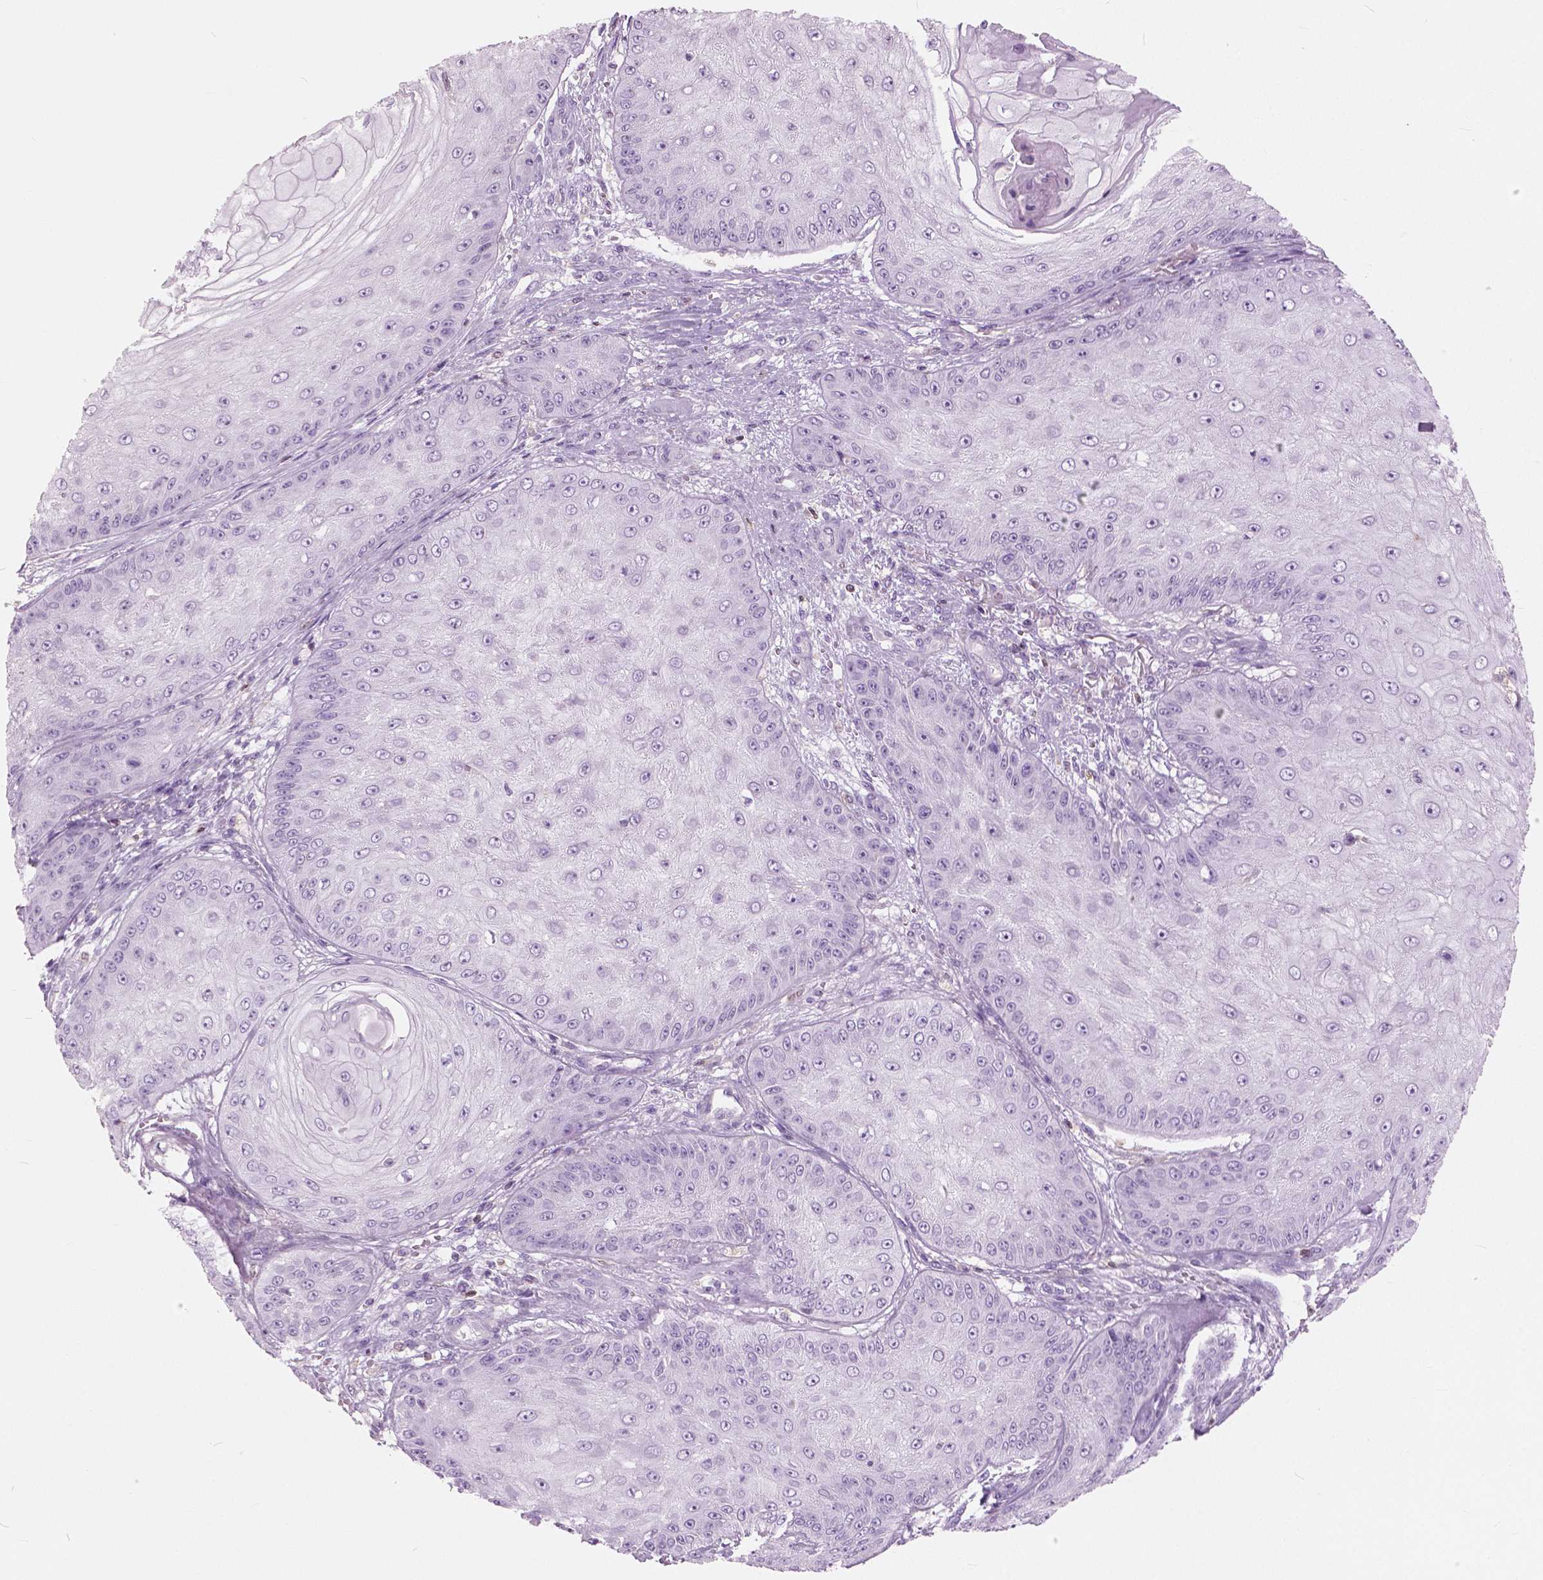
{"staining": {"intensity": "negative", "quantity": "none", "location": "none"}, "tissue": "skin cancer", "cell_type": "Tumor cells", "image_type": "cancer", "snomed": [{"axis": "morphology", "description": "Squamous cell carcinoma, NOS"}, {"axis": "topography", "description": "Skin"}], "caption": "Skin cancer was stained to show a protein in brown. There is no significant expression in tumor cells.", "gene": "GALM", "patient": {"sex": "male", "age": 70}}